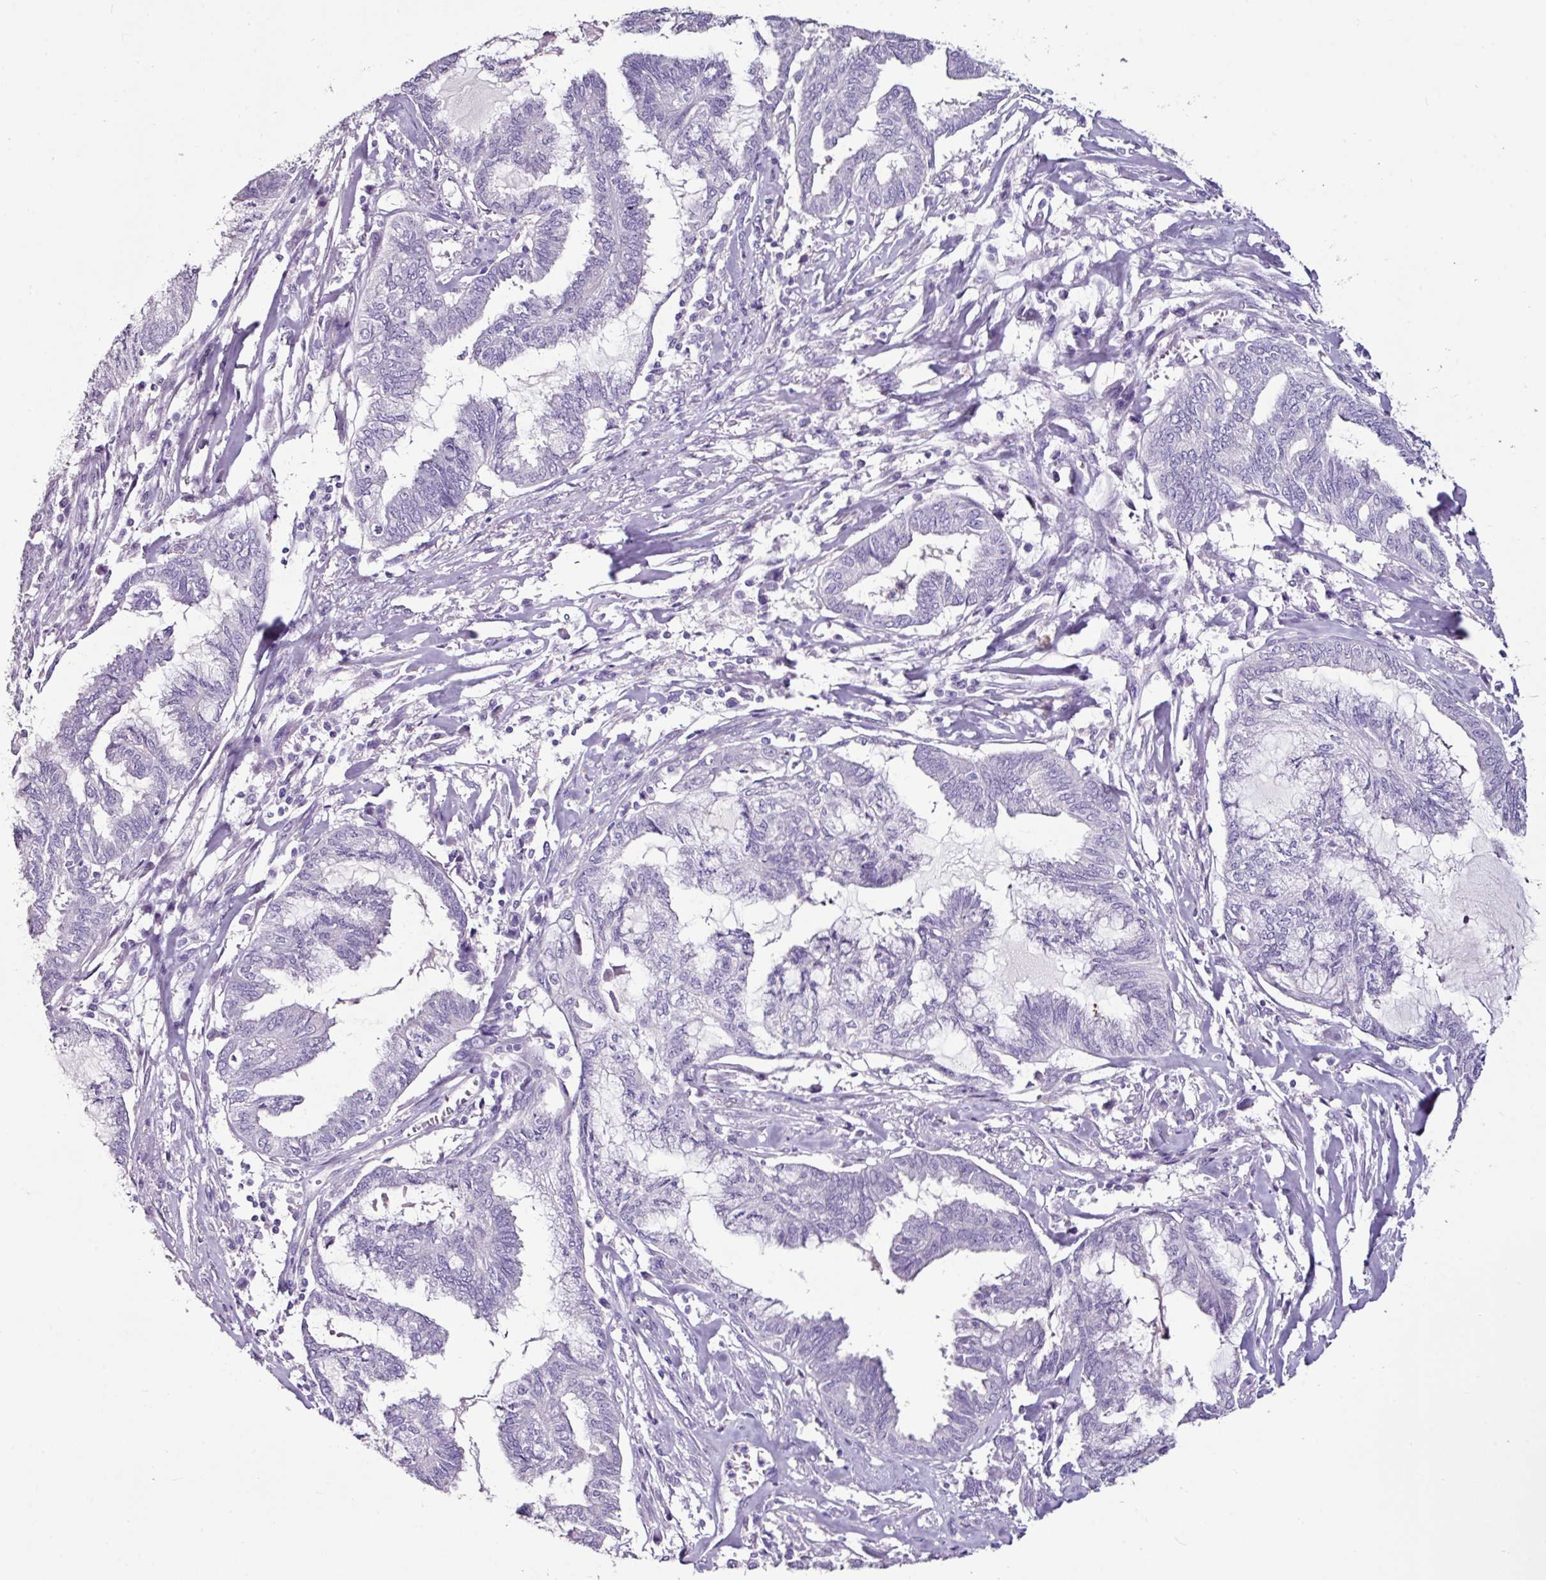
{"staining": {"intensity": "negative", "quantity": "none", "location": "none"}, "tissue": "endometrial cancer", "cell_type": "Tumor cells", "image_type": "cancer", "snomed": [{"axis": "morphology", "description": "Adenocarcinoma, NOS"}, {"axis": "topography", "description": "Endometrium"}], "caption": "This is a histopathology image of immunohistochemistry staining of endometrial cancer, which shows no expression in tumor cells.", "gene": "GLP2R", "patient": {"sex": "female", "age": 86}}